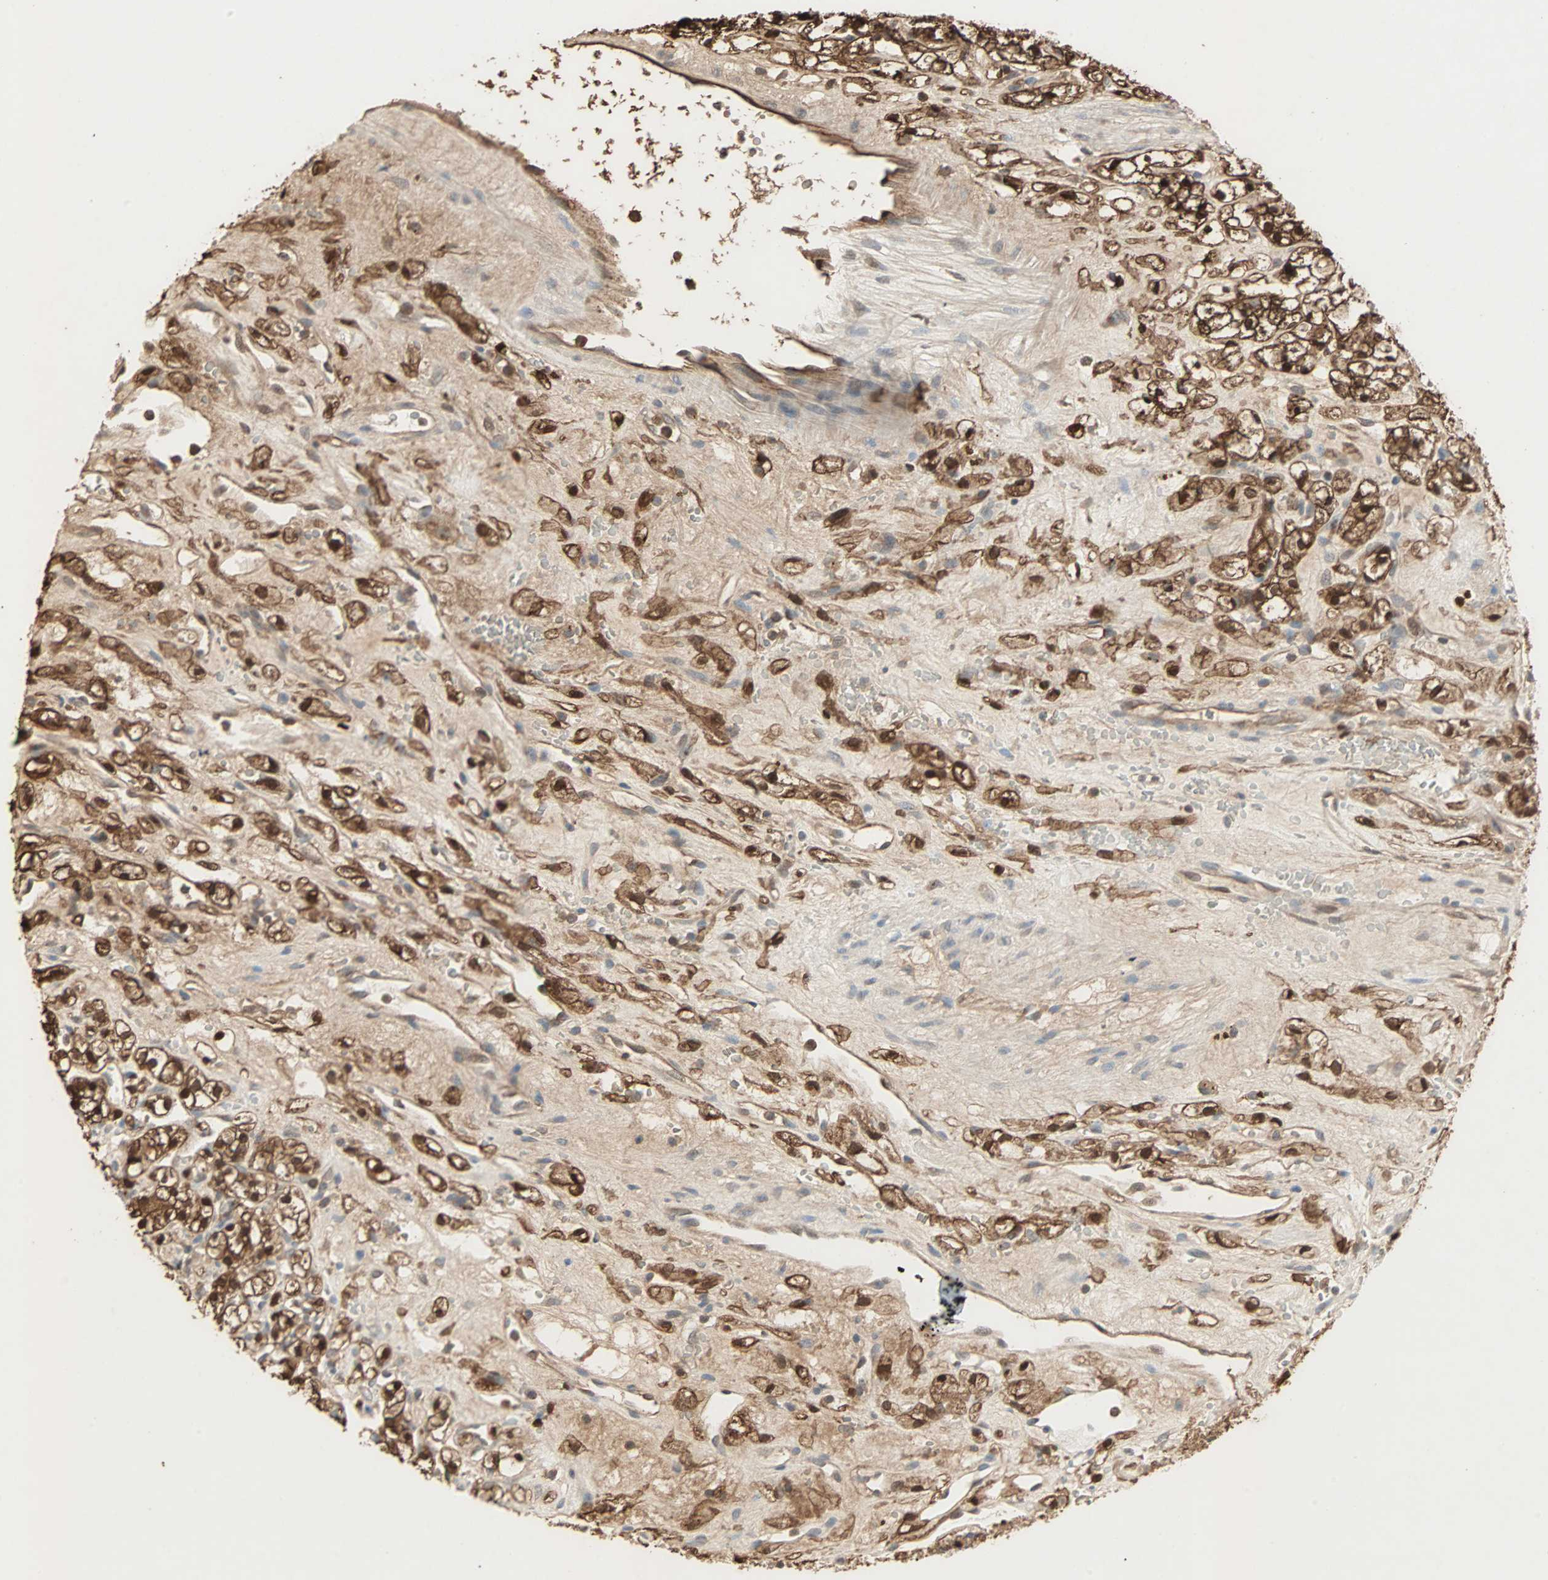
{"staining": {"intensity": "strong", "quantity": ">75%", "location": "cytoplasmic/membranous,nuclear"}, "tissue": "renal cancer", "cell_type": "Tumor cells", "image_type": "cancer", "snomed": [{"axis": "morphology", "description": "Adenocarcinoma, NOS"}, {"axis": "topography", "description": "Kidney"}], "caption": "An image of renal cancer stained for a protein demonstrates strong cytoplasmic/membranous and nuclear brown staining in tumor cells.", "gene": "DRG2", "patient": {"sex": "female", "age": 60}}